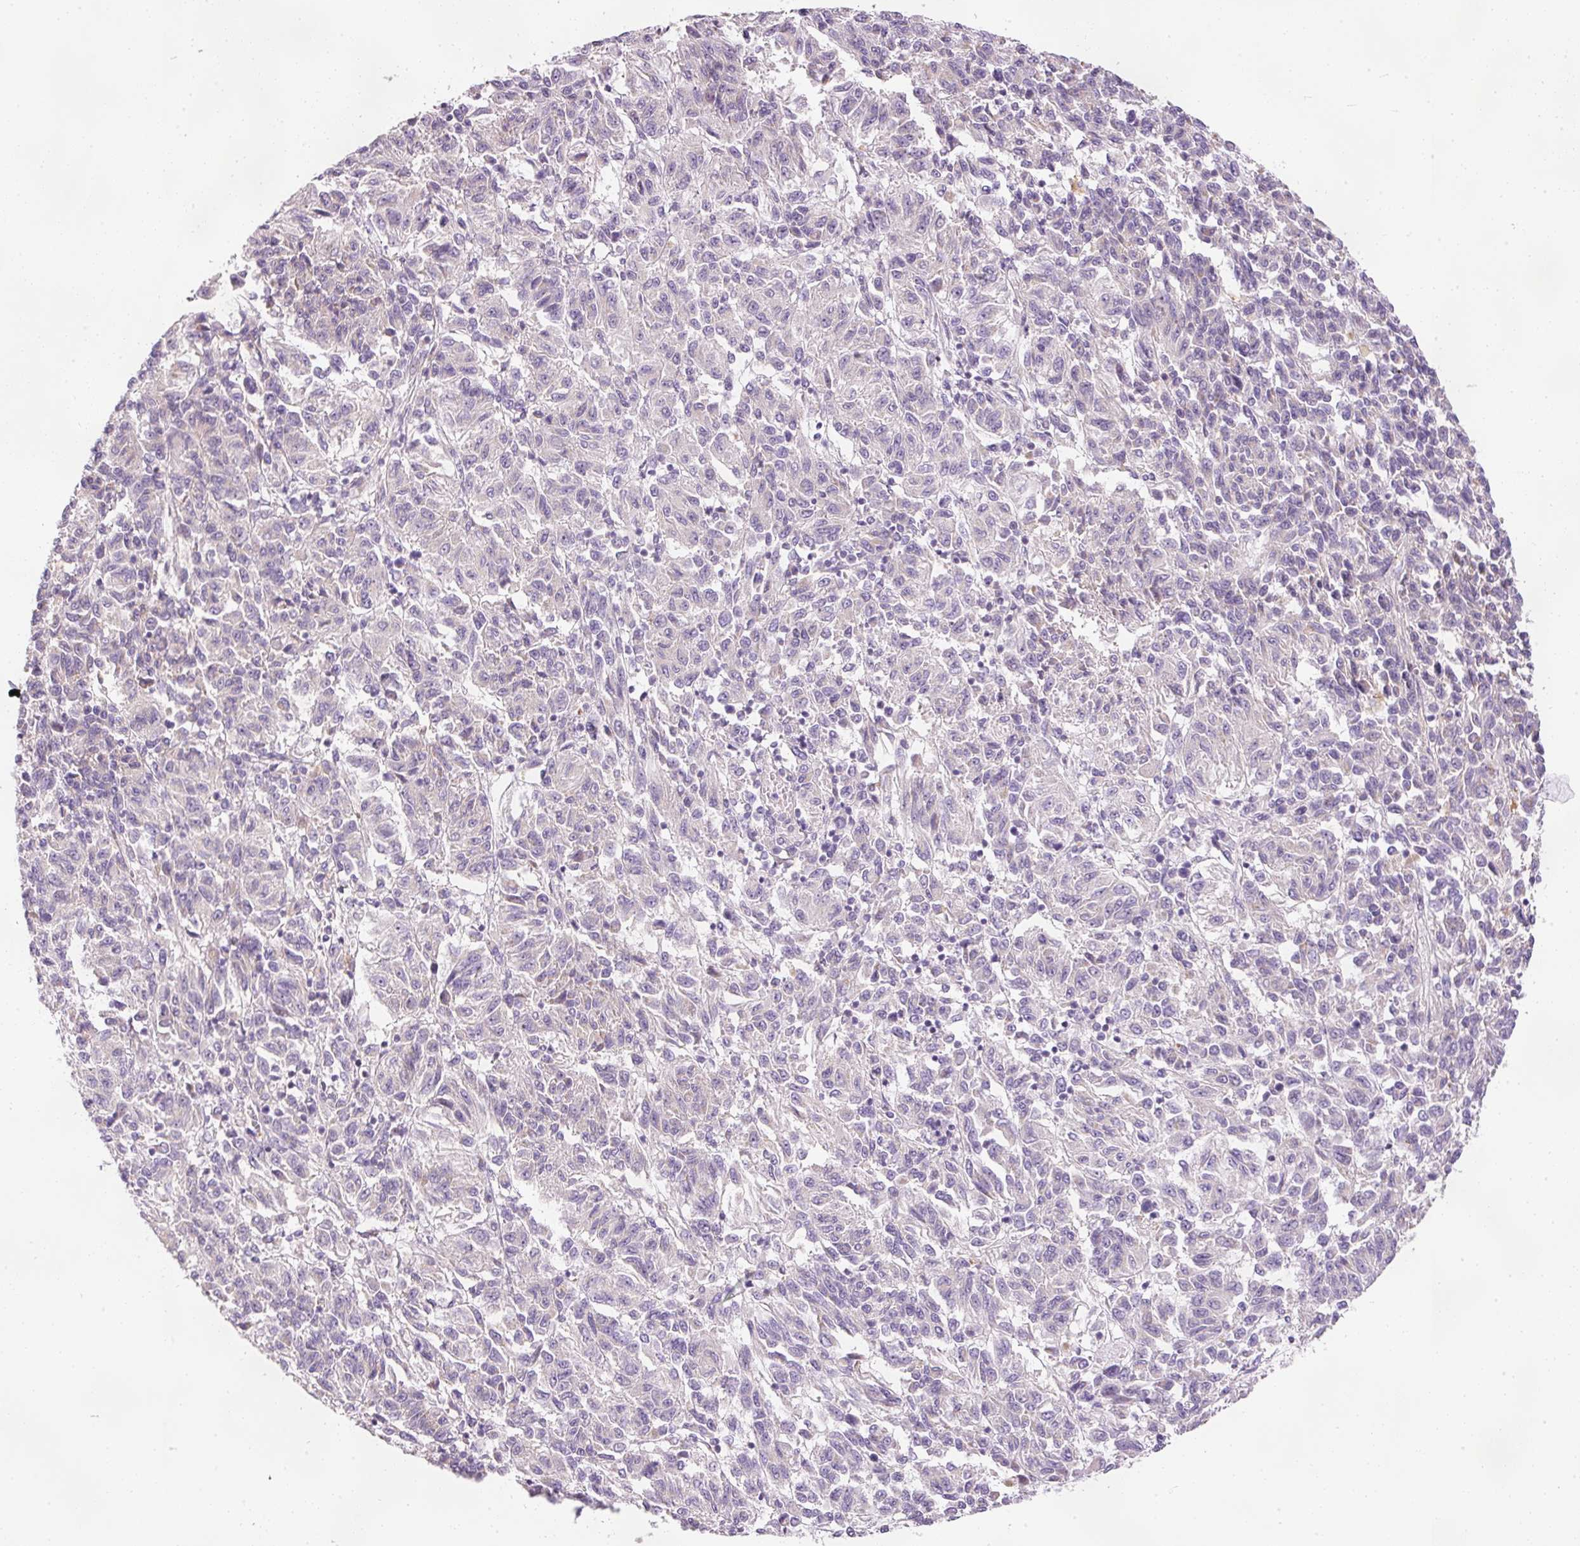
{"staining": {"intensity": "negative", "quantity": "none", "location": "none"}, "tissue": "melanoma", "cell_type": "Tumor cells", "image_type": "cancer", "snomed": [{"axis": "morphology", "description": "Malignant melanoma, Metastatic site"}, {"axis": "topography", "description": "Lung"}], "caption": "The image reveals no staining of tumor cells in malignant melanoma (metastatic site).", "gene": "KPNA5", "patient": {"sex": "male", "age": 64}}